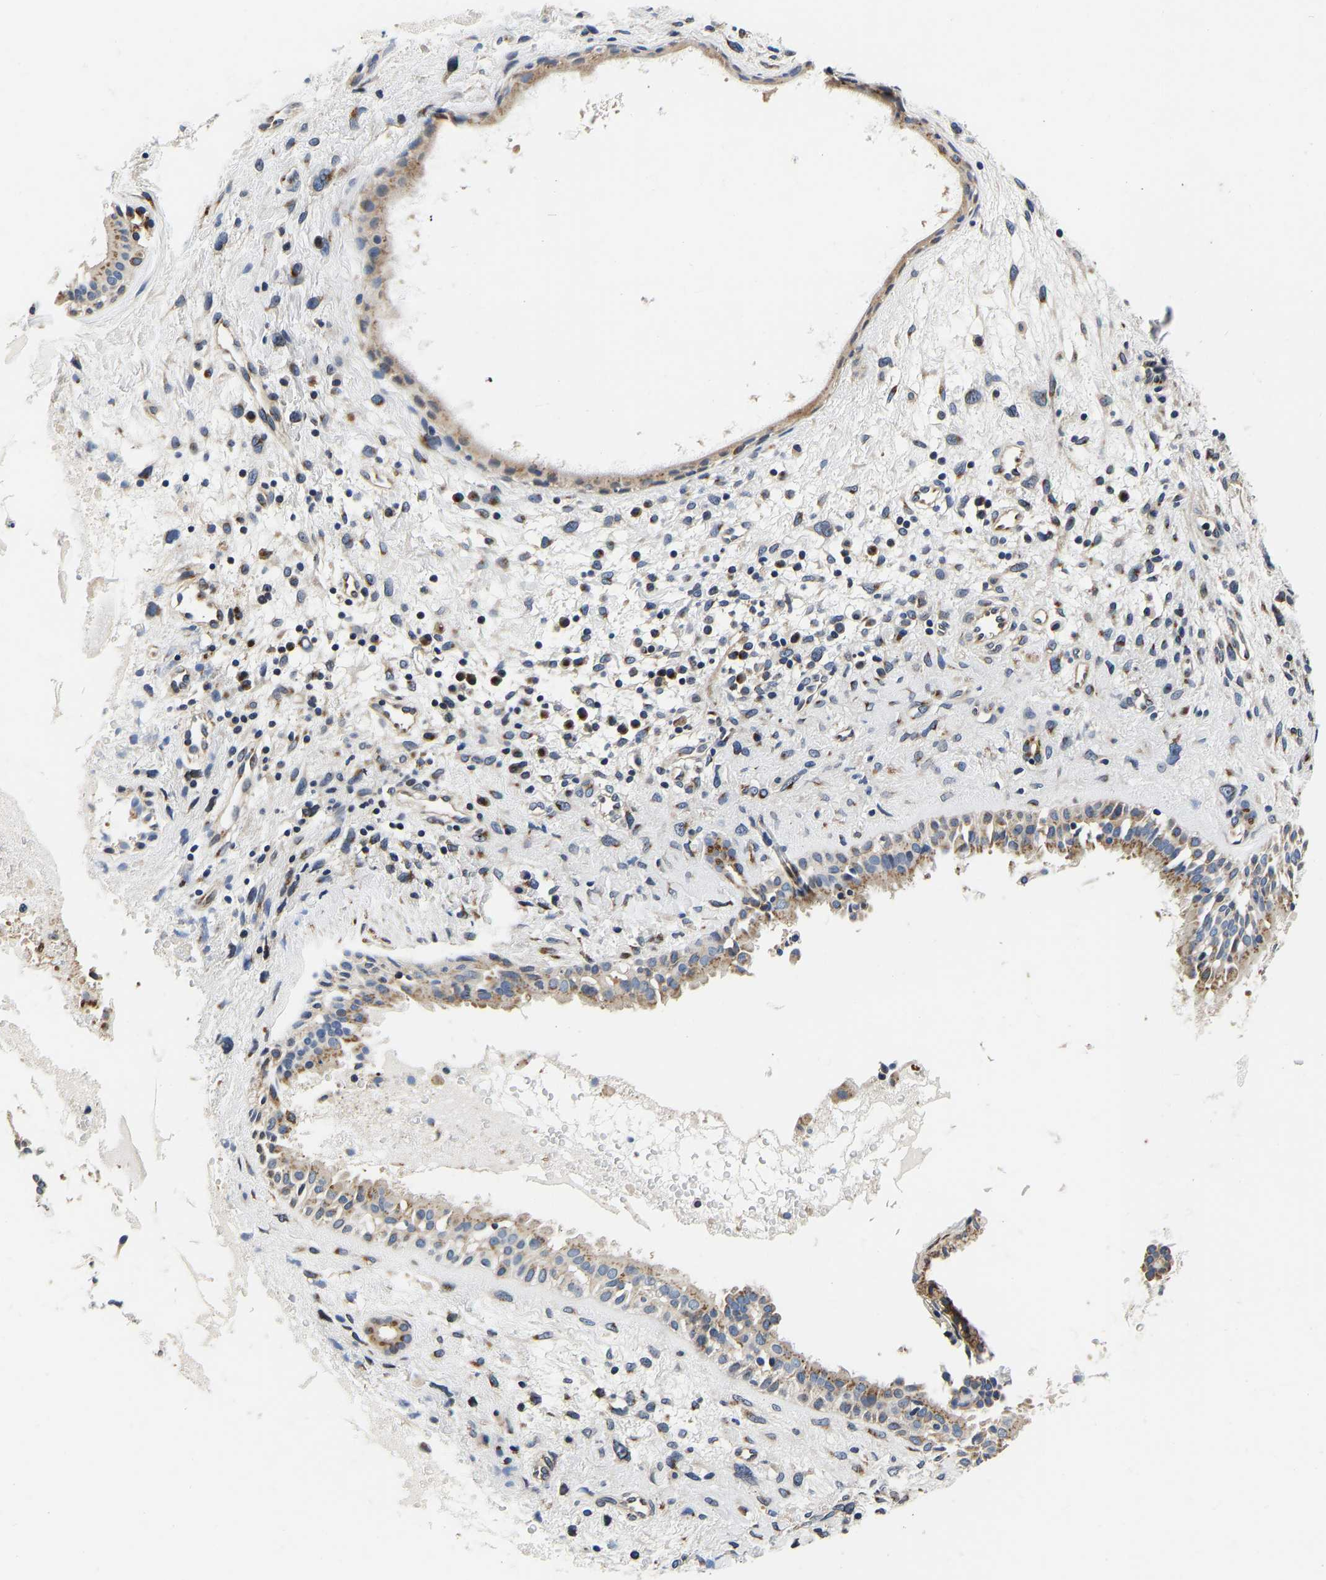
{"staining": {"intensity": "moderate", "quantity": ">75%", "location": "cytoplasmic/membranous"}, "tissue": "nasopharynx", "cell_type": "Respiratory epithelial cells", "image_type": "normal", "snomed": [{"axis": "morphology", "description": "Normal tissue, NOS"}, {"axis": "topography", "description": "Nasopharynx"}], "caption": "The immunohistochemical stain highlights moderate cytoplasmic/membranous positivity in respiratory epithelial cells of normal nasopharynx.", "gene": "RABAC1", "patient": {"sex": "male", "age": 22}}